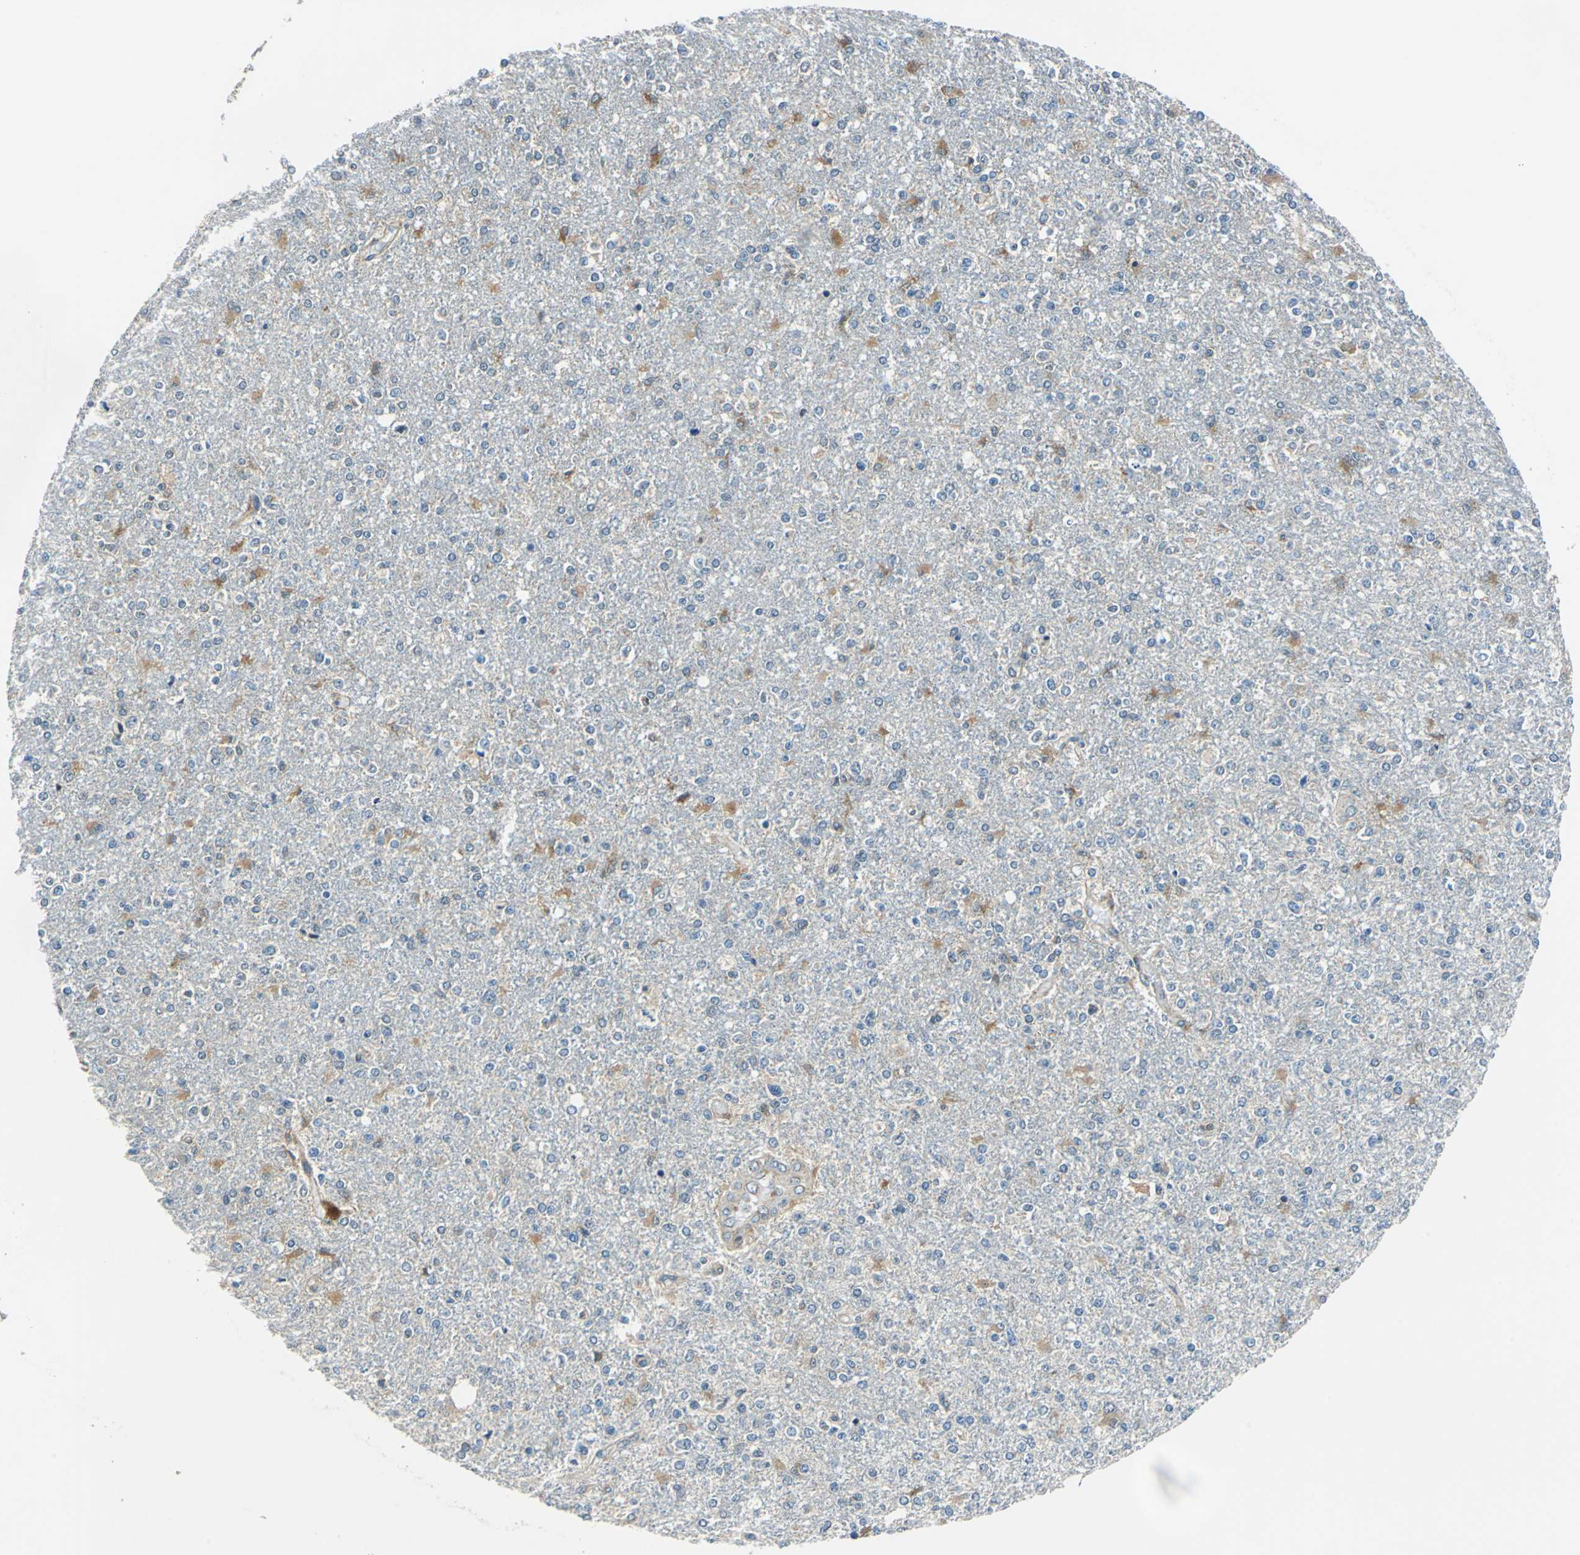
{"staining": {"intensity": "weak", "quantity": ">75%", "location": "cytoplasmic/membranous"}, "tissue": "glioma", "cell_type": "Tumor cells", "image_type": "cancer", "snomed": [{"axis": "morphology", "description": "Glioma, malignant, High grade"}, {"axis": "topography", "description": "Cerebral cortex"}], "caption": "Tumor cells demonstrate low levels of weak cytoplasmic/membranous staining in about >75% of cells in malignant glioma (high-grade).", "gene": "CPA3", "patient": {"sex": "male", "age": 76}}